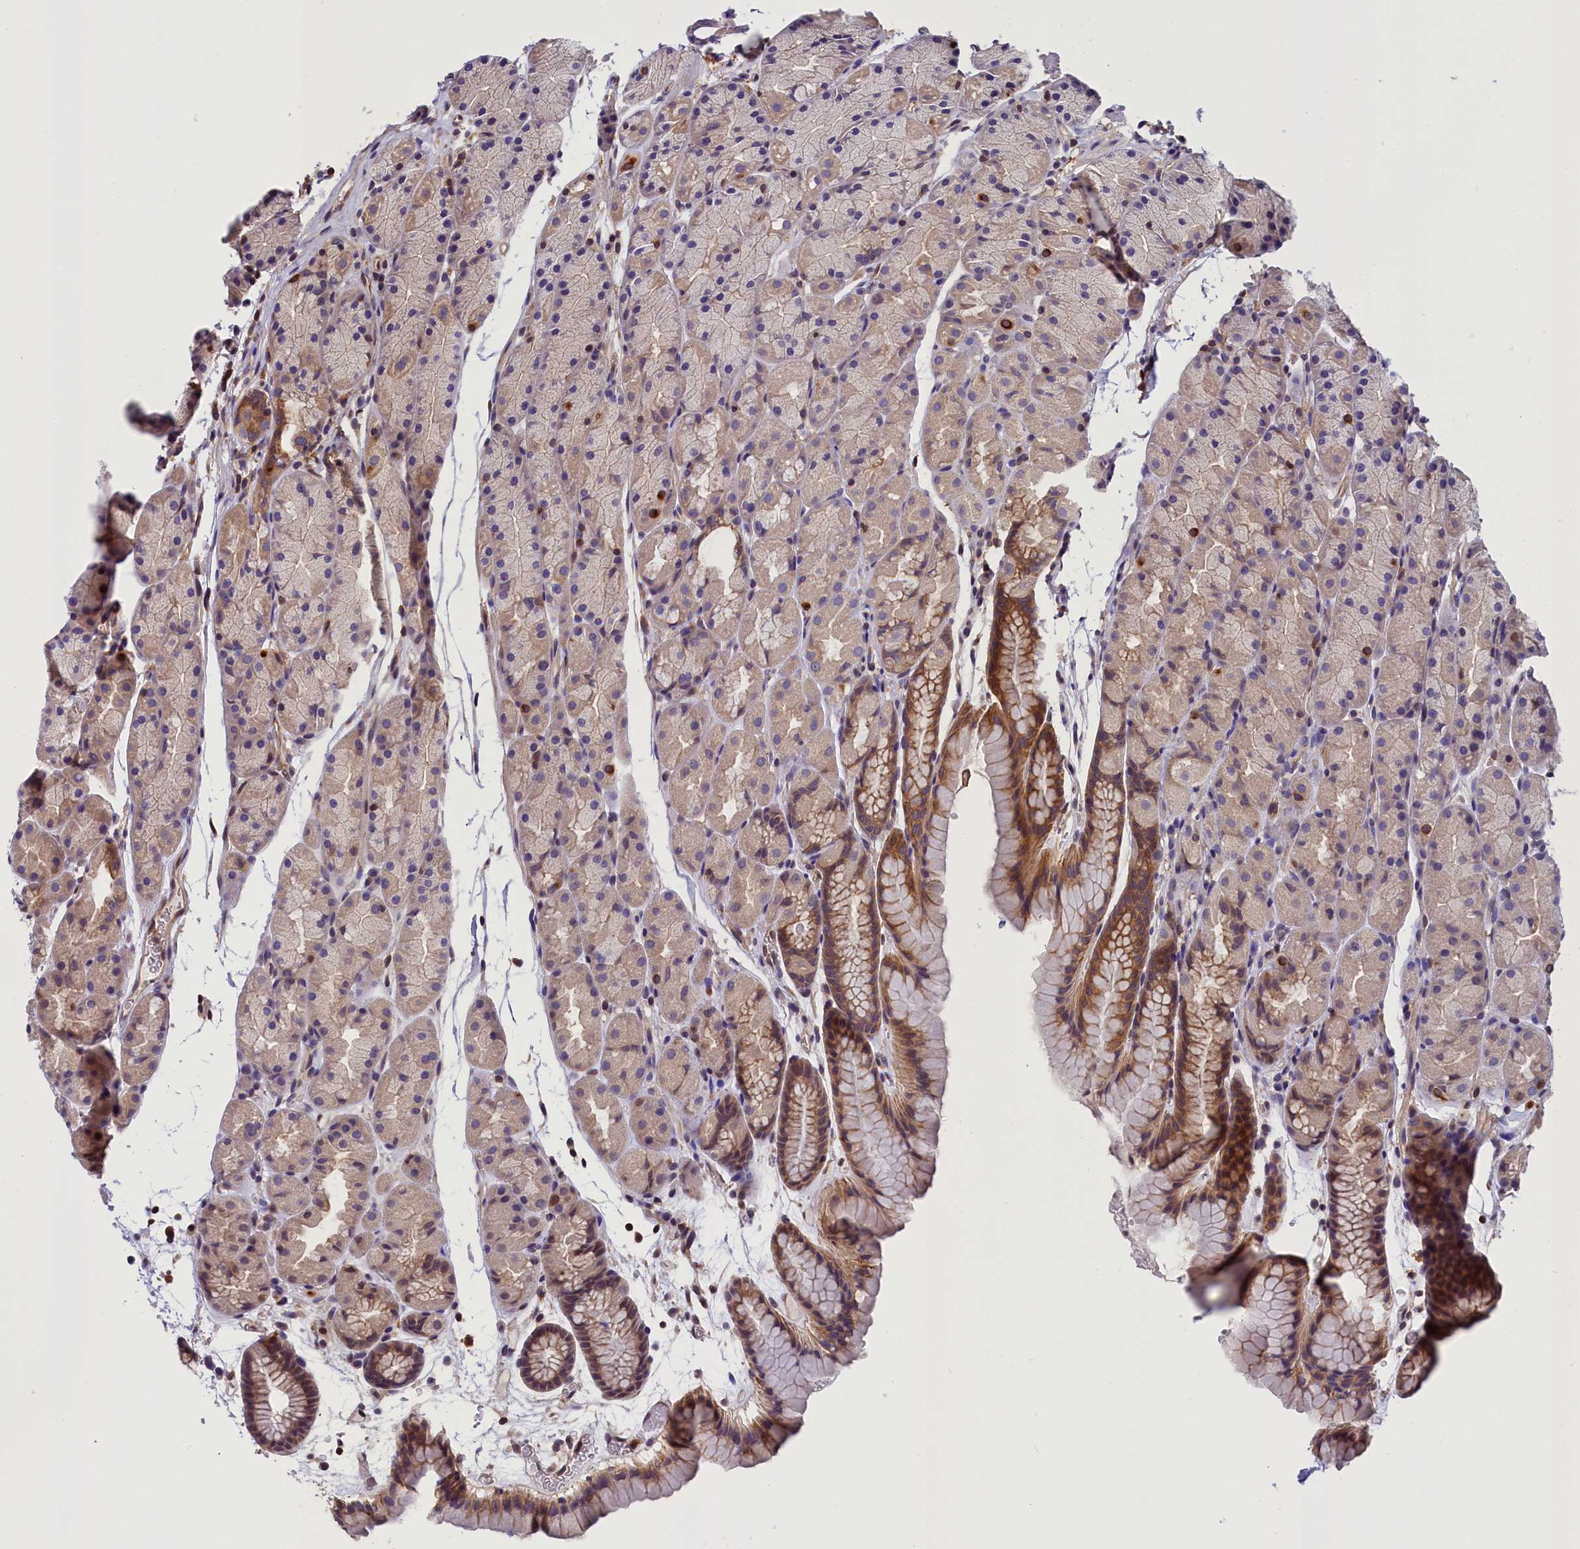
{"staining": {"intensity": "moderate", "quantity": "25%-75%", "location": "cytoplasmic/membranous"}, "tissue": "stomach", "cell_type": "Glandular cells", "image_type": "normal", "snomed": [{"axis": "morphology", "description": "Normal tissue, NOS"}, {"axis": "topography", "description": "Stomach, upper"}, {"axis": "topography", "description": "Stomach"}], "caption": "Glandular cells reveal moderate cytoplasmic/membranous staining in approximately 25%-75% of cells in benign stomach. Using DAB (3,3'-diaminobenzidine) (brown) and hematoxylin (blue) stains, captured at high magnification using brightfield microscopy.", "gene": "TBCB", "patient": {"sex": "male", "age": 47}}